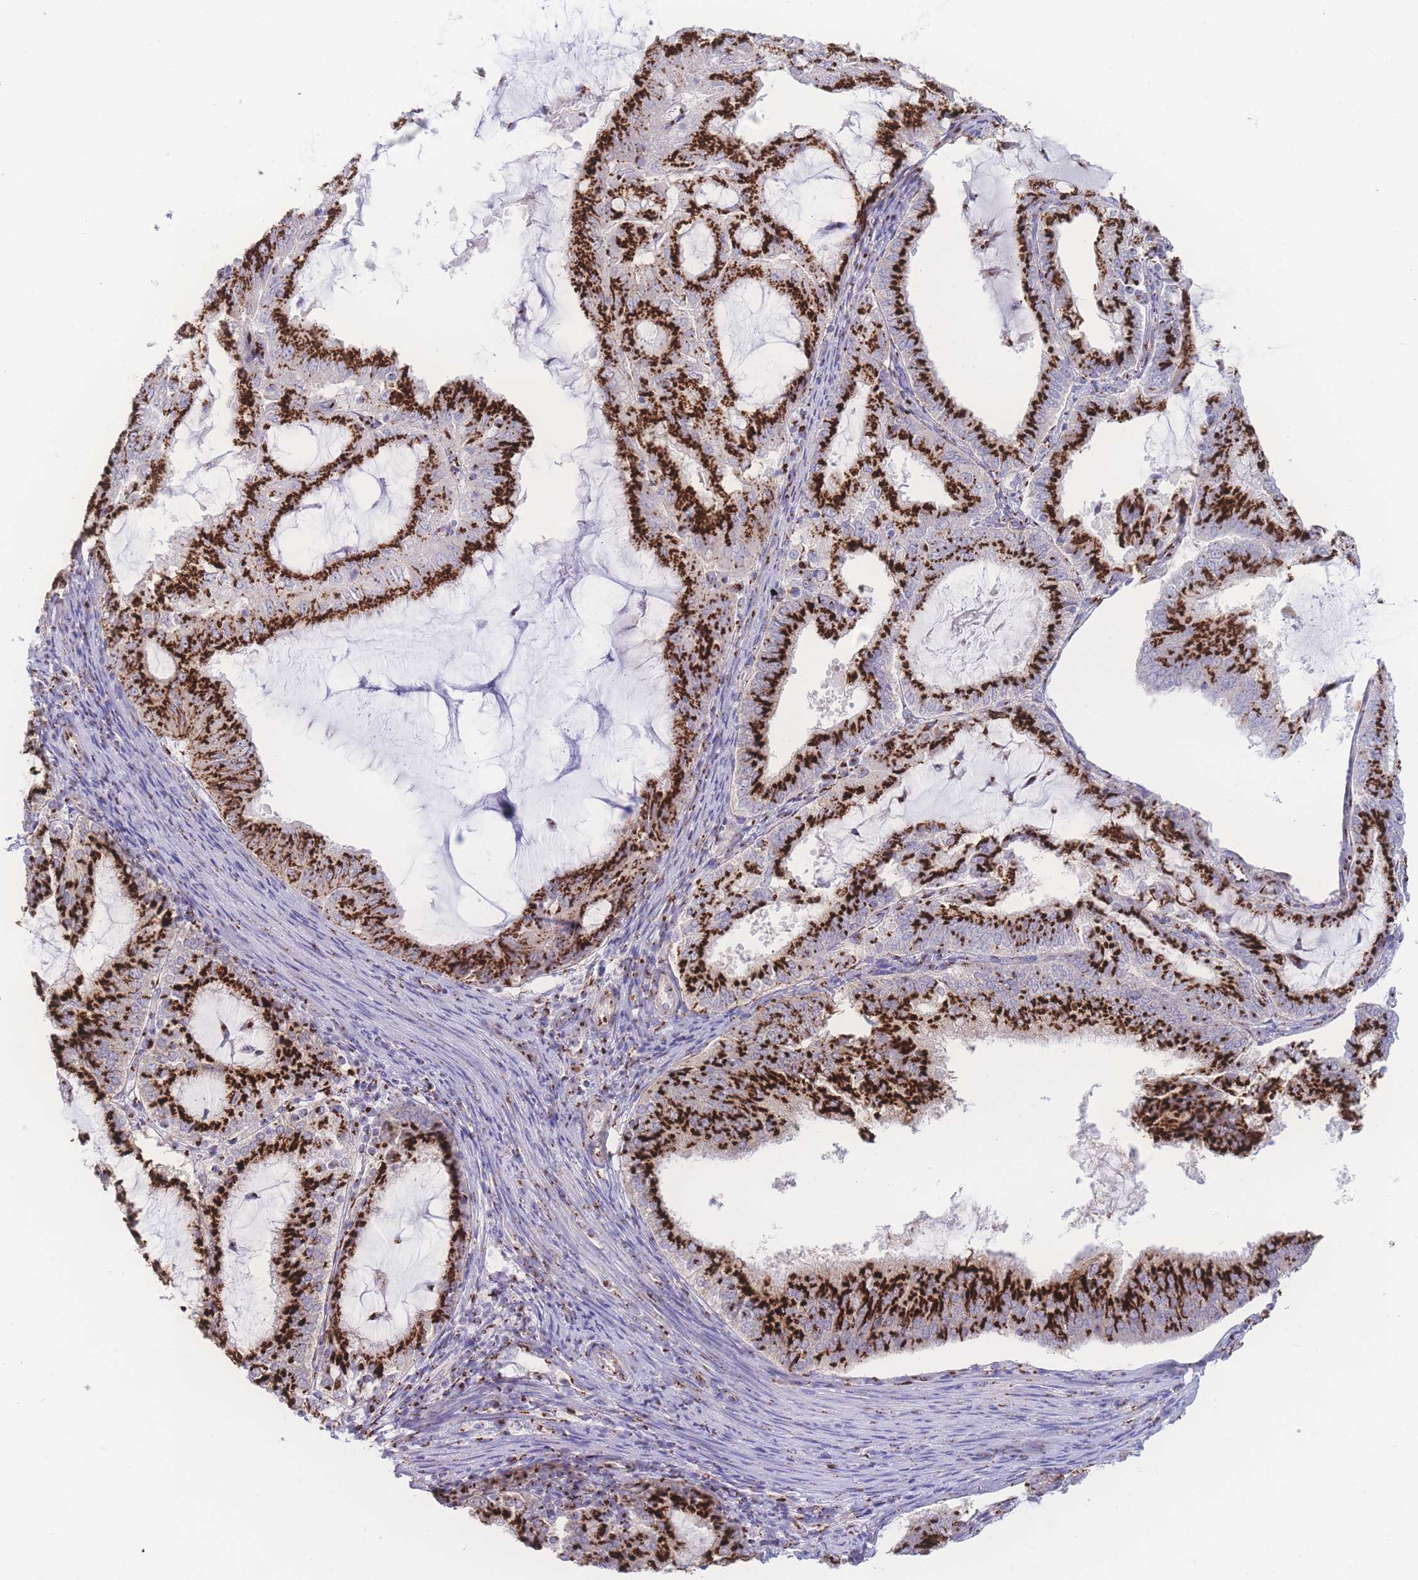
{"staining": {"intensity": "strong", "quantity": ">75%", "location": "cytoplasmic/membranous"}, "tissue": "endometrial cancer", "cell_type": "Tumor cells", "image_type": "cancer", "snomed": [{"axis": "morphology", "description": "Adenocarcinoma, NOS"}, {"axis": "topography", "description": "Endometrium"}], "caption": "The micrograph exhibits staining of adenocarcinoma (endometrial), revealing strong cytoplasmic/membranous protein staining (brown color) within tumor cells.", "gene": "GOLM2", "patient": {"sex": "female", "age": 81}}